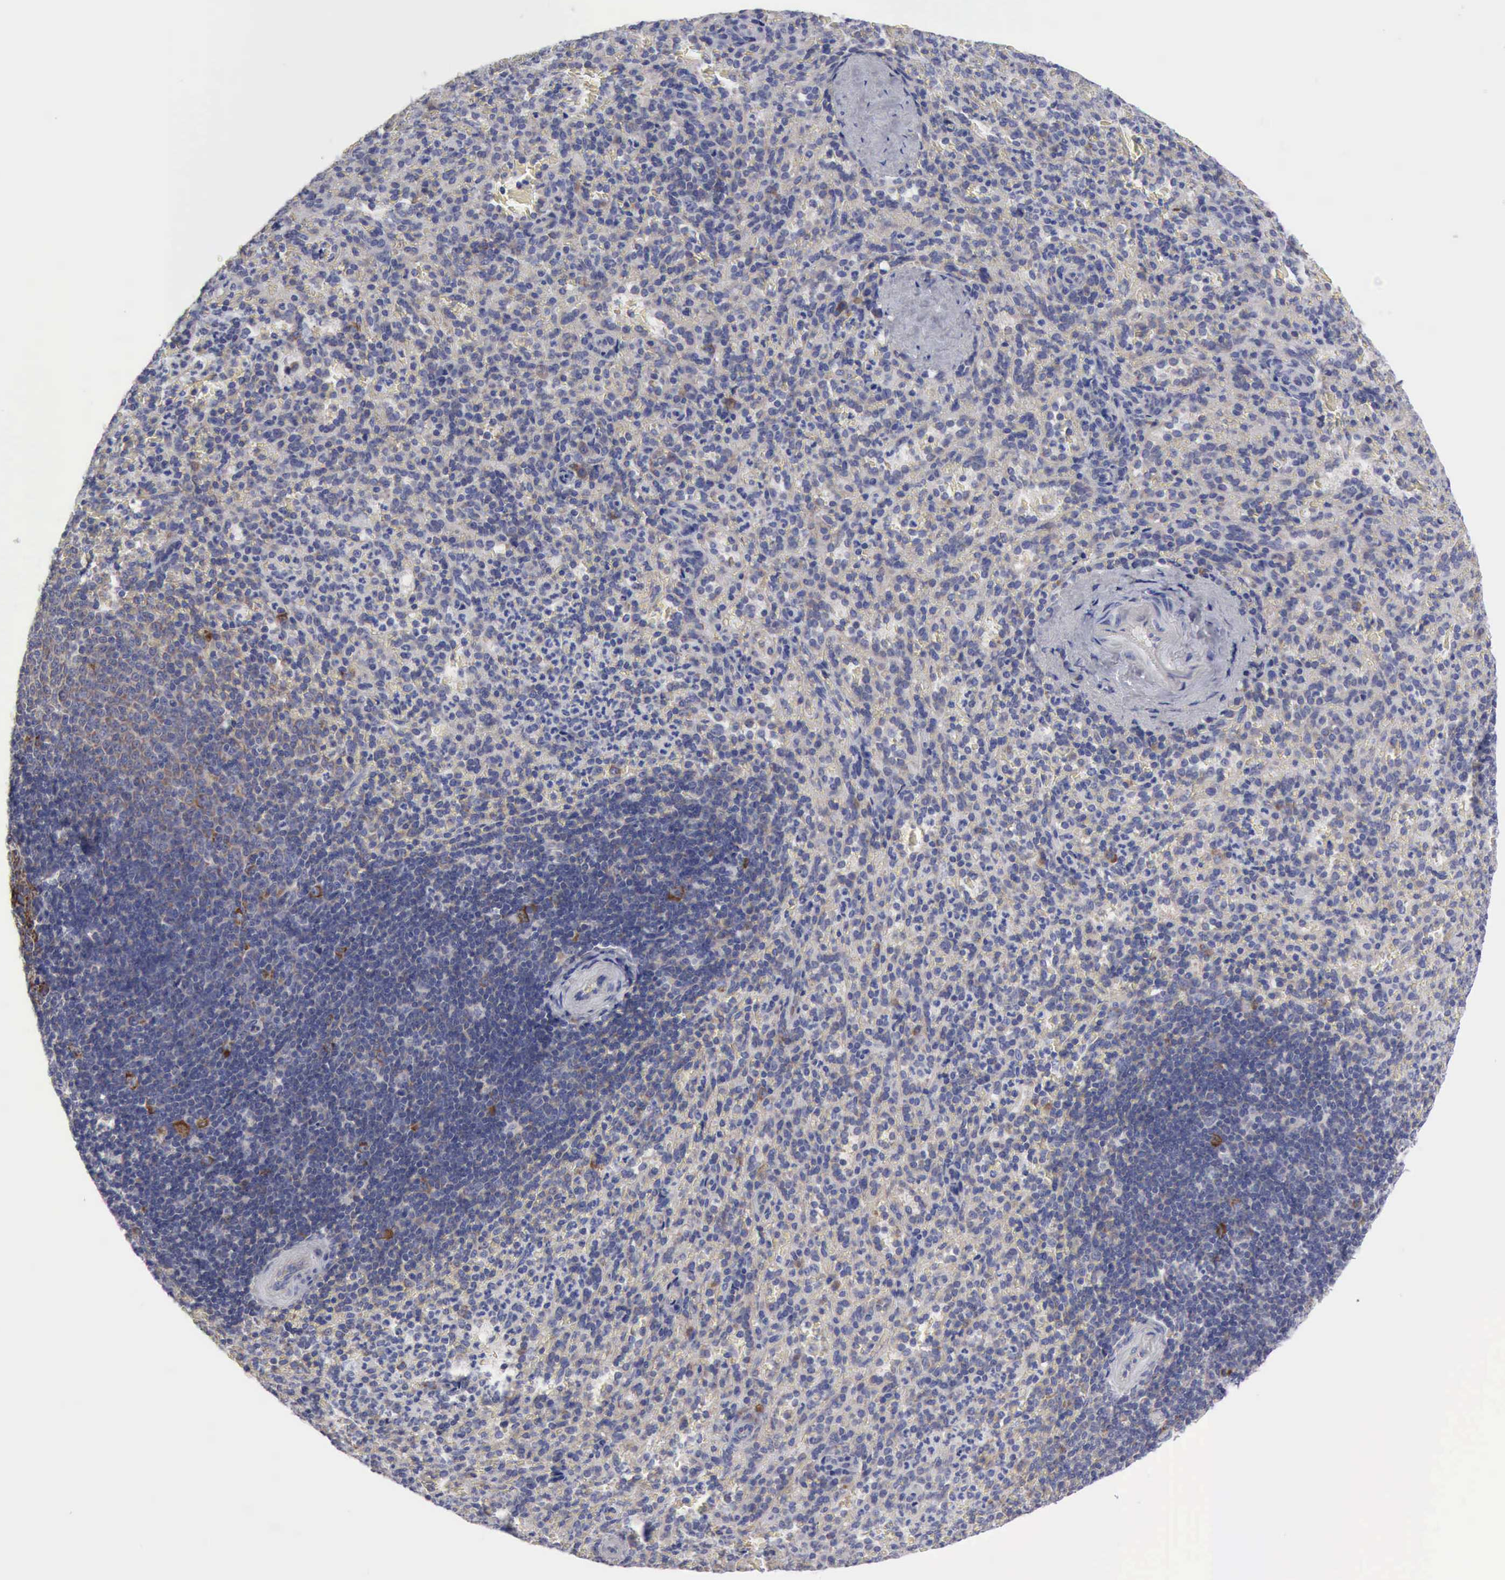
{"staining": {"intensity": "negative", "quantity": "none", "location": "none"}, "tissue": "spleen", "cell_type": "Cells in red pulp", "image_type": "normal", "snomed": [{"axis": "morphology", "description": "Normal tissue, NOS"}, {"axis": "topography", "description": "Spleen"}], "caption": "High magnification brightfield microscopy of unremarkable spleen stained with DAB (brown) and counterstained with hematoxylin (blue): cells in red pulp show no significant positivity.", "gene": "TXLNG", "patient": {"sex": "female", "age": 21}}